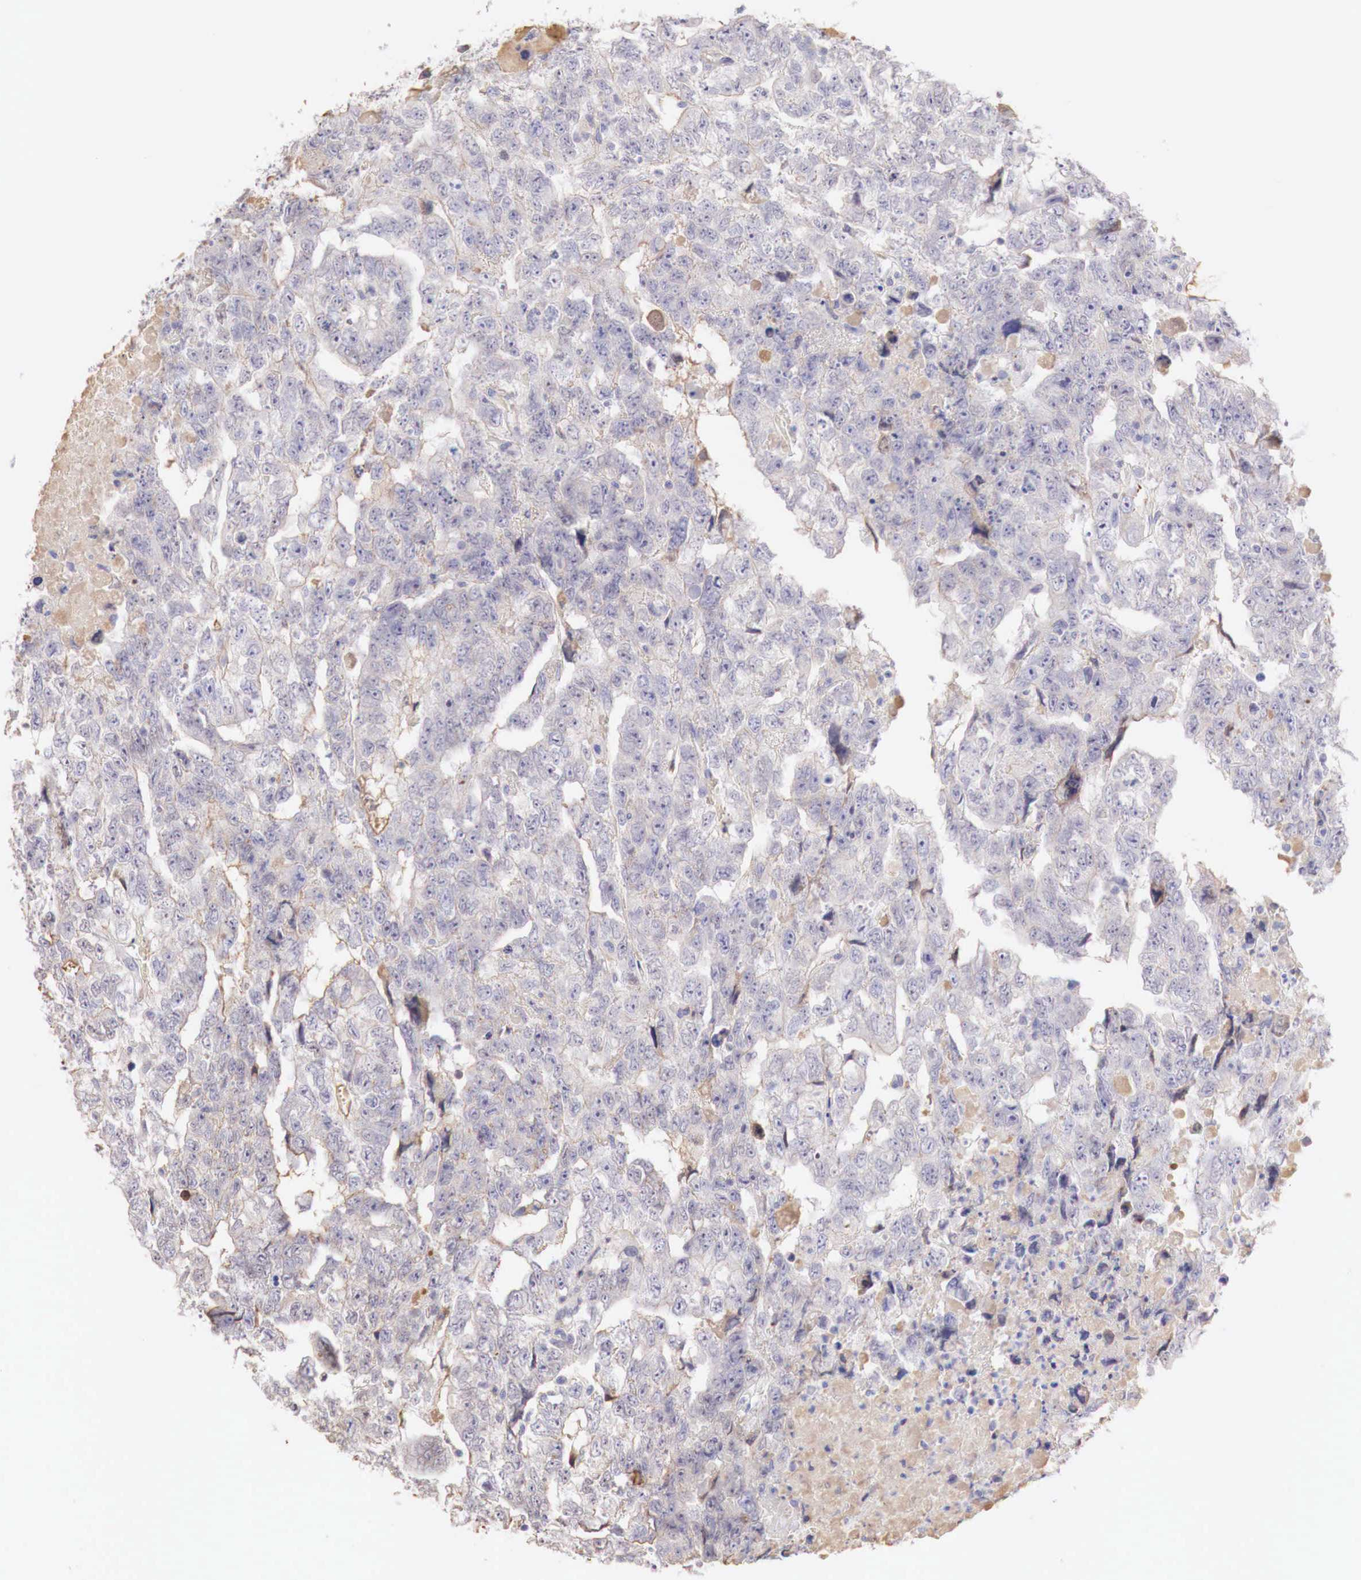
{"staining": {"intensity": "weak", "quantity": "<25%", "location": "cytoplasmic/membranous"}, "tissue": "testis cancer", "cell_type": "Tumor cells", "image_type": "cancer", "snomed": [{"axis": "morphology", "description": "Carcinoma, Embryonal, NOS"}, {"axis": "topography", "description": "Testis"}], "caption": "Tumor cells show no significant expression in testis embryonal carcinoma.", "gene": "XPNPEP2", "patient": {"sex": "male", "age": 36}}